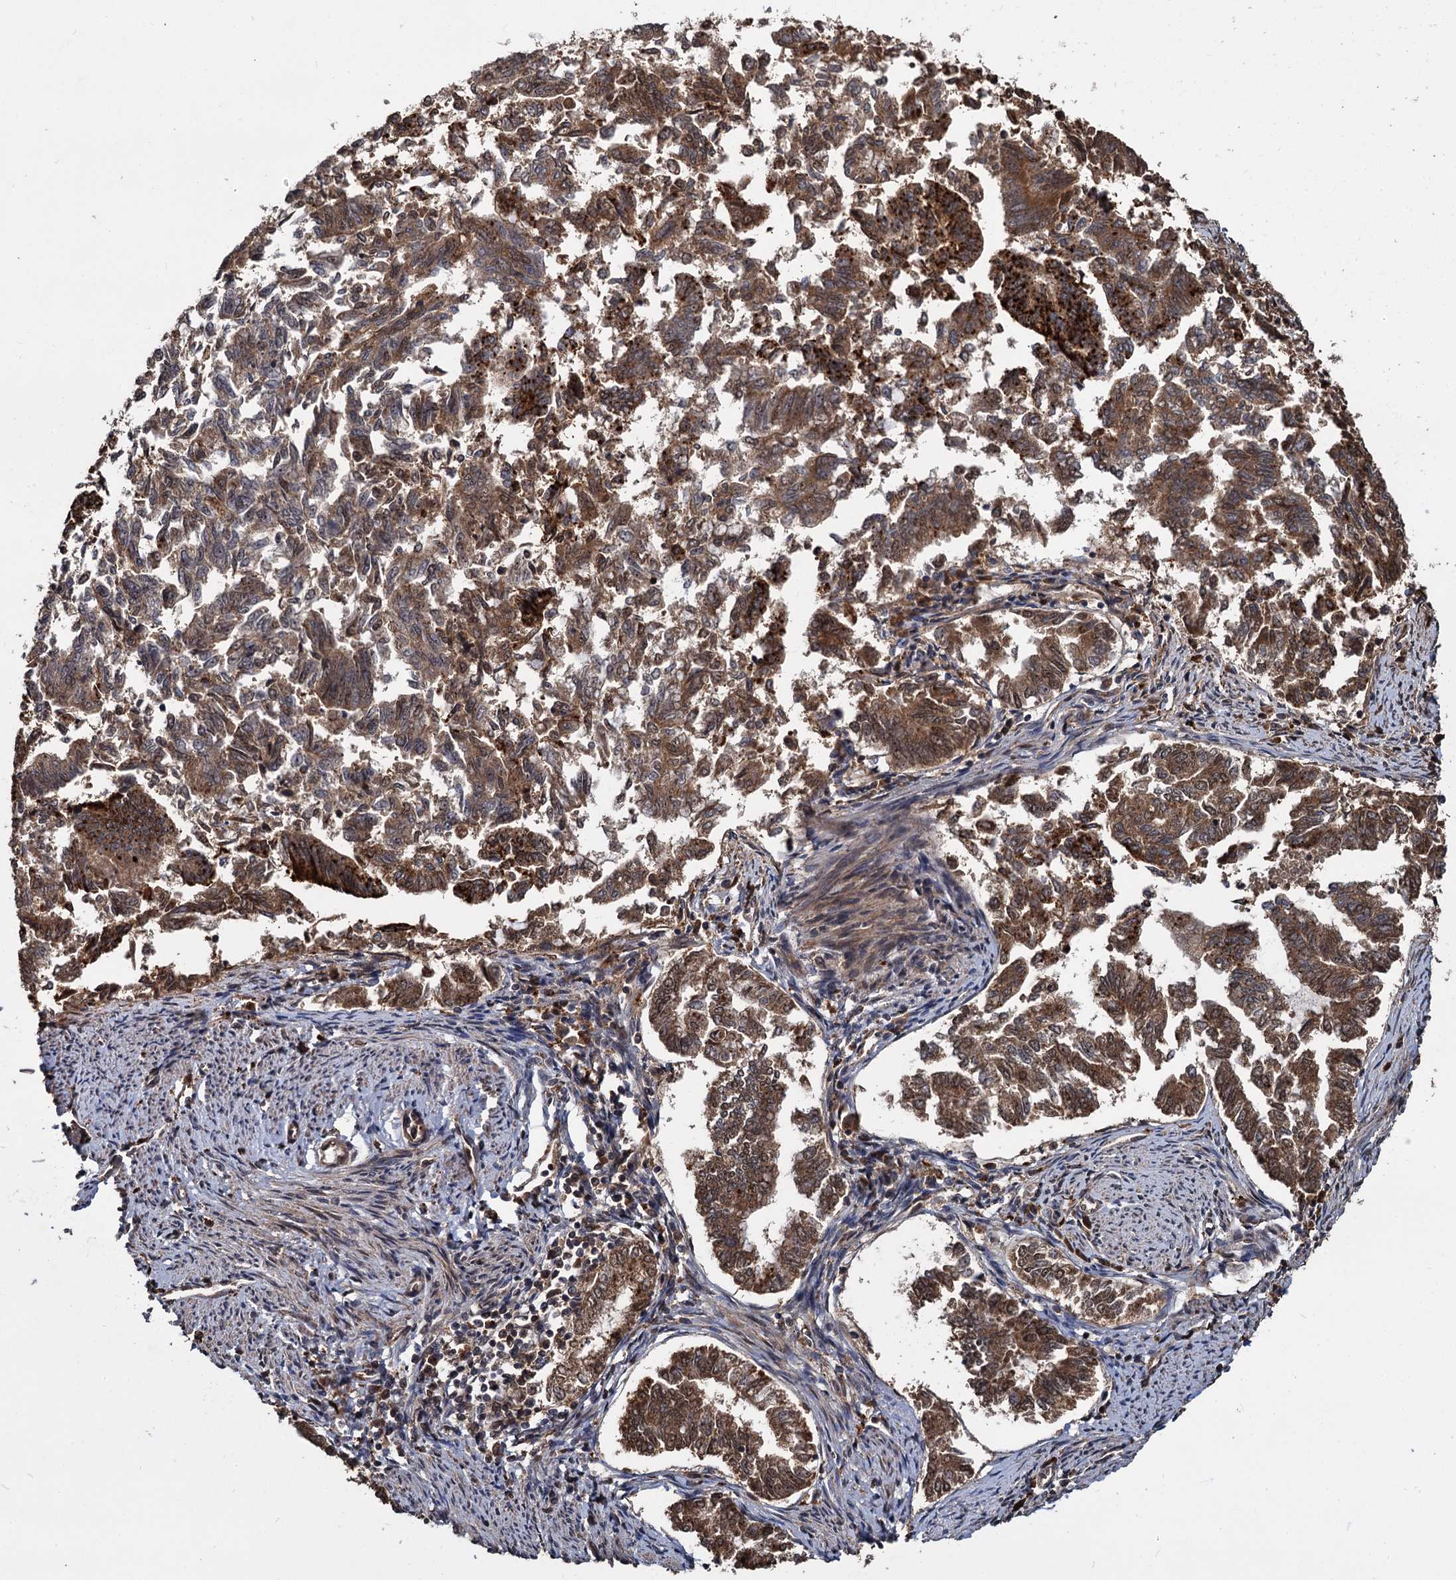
{"staining": {"intensity": "moderate", "quantity": ">75%", "location": "cytoplasmic/membranous"}, "tissue": "endometrial cancer", "cell_type": "Tumor cells", "image_type": "cancer", "snomed": [{"axis": "morphology", "description": "Adenocarcinoma, NOS"}, {"axis": "topography", "description": "Endometrium"}], "caption": "Human endometrial adenocarcinoma stained with a brown dye demonstrates moderate cytoplasmic/membranous positive expression in about >75% of tumor cells.", "gene": "CEP192", "patient": {"sex": "female", "age": 79}}